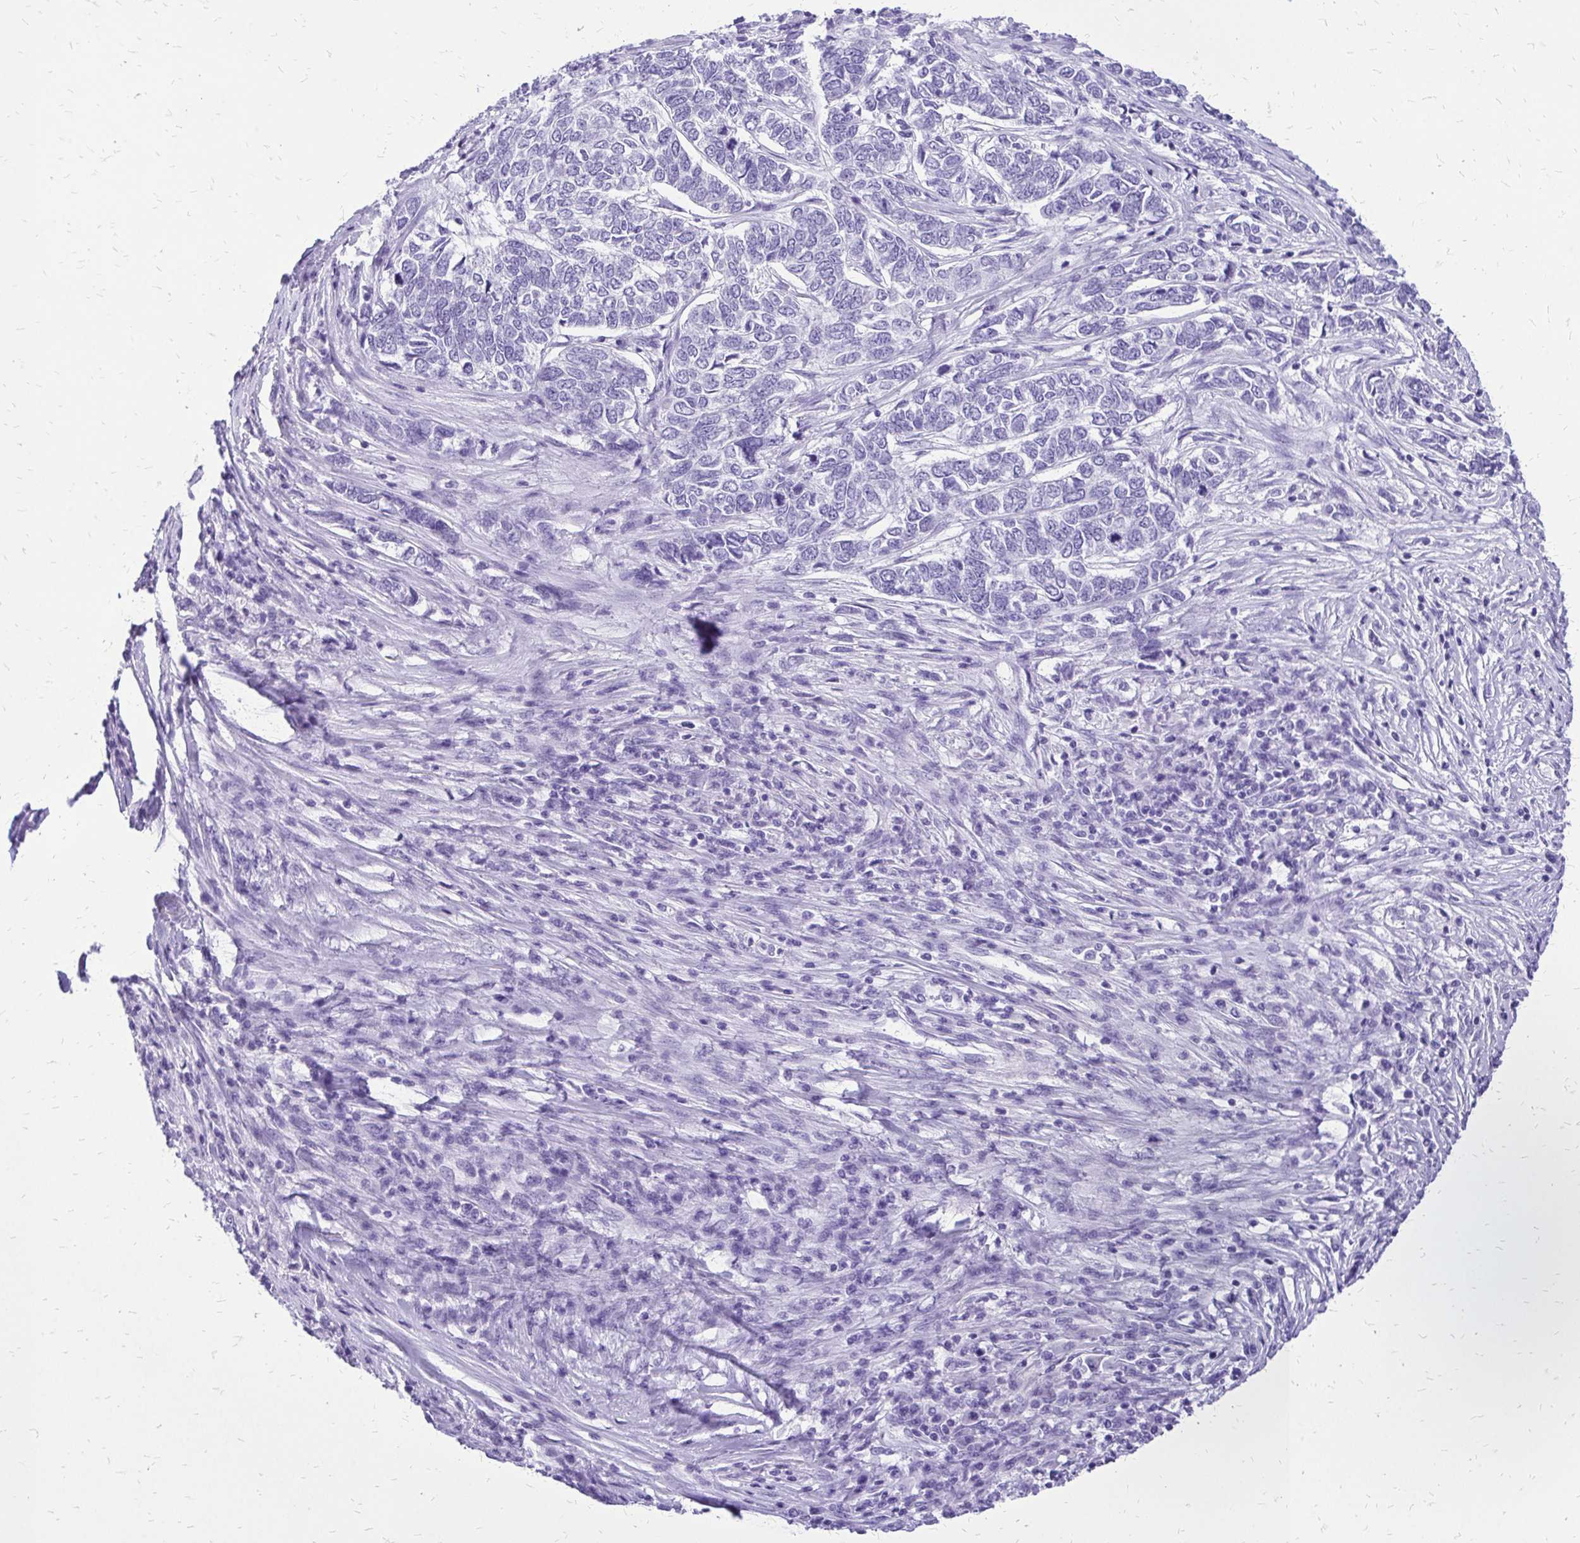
{"staining": {"intensity": "negative", "quantity": "none", "location": "none"}, "tissue": "skin cancer", "cell_type": "Tumor cells", "image_type": "cancer", "snomed": [{"axis": "morphology", "description": "Basal cell carcinoma"}, {"axis": "topography", "description": "Skin"}], "caption": "The photomicrograph exhibits no staining of tumor cells in basal cell carcinoma (skin).", "gene": "SLC32A1", "patient": {"sex": "female", "age": 65}}